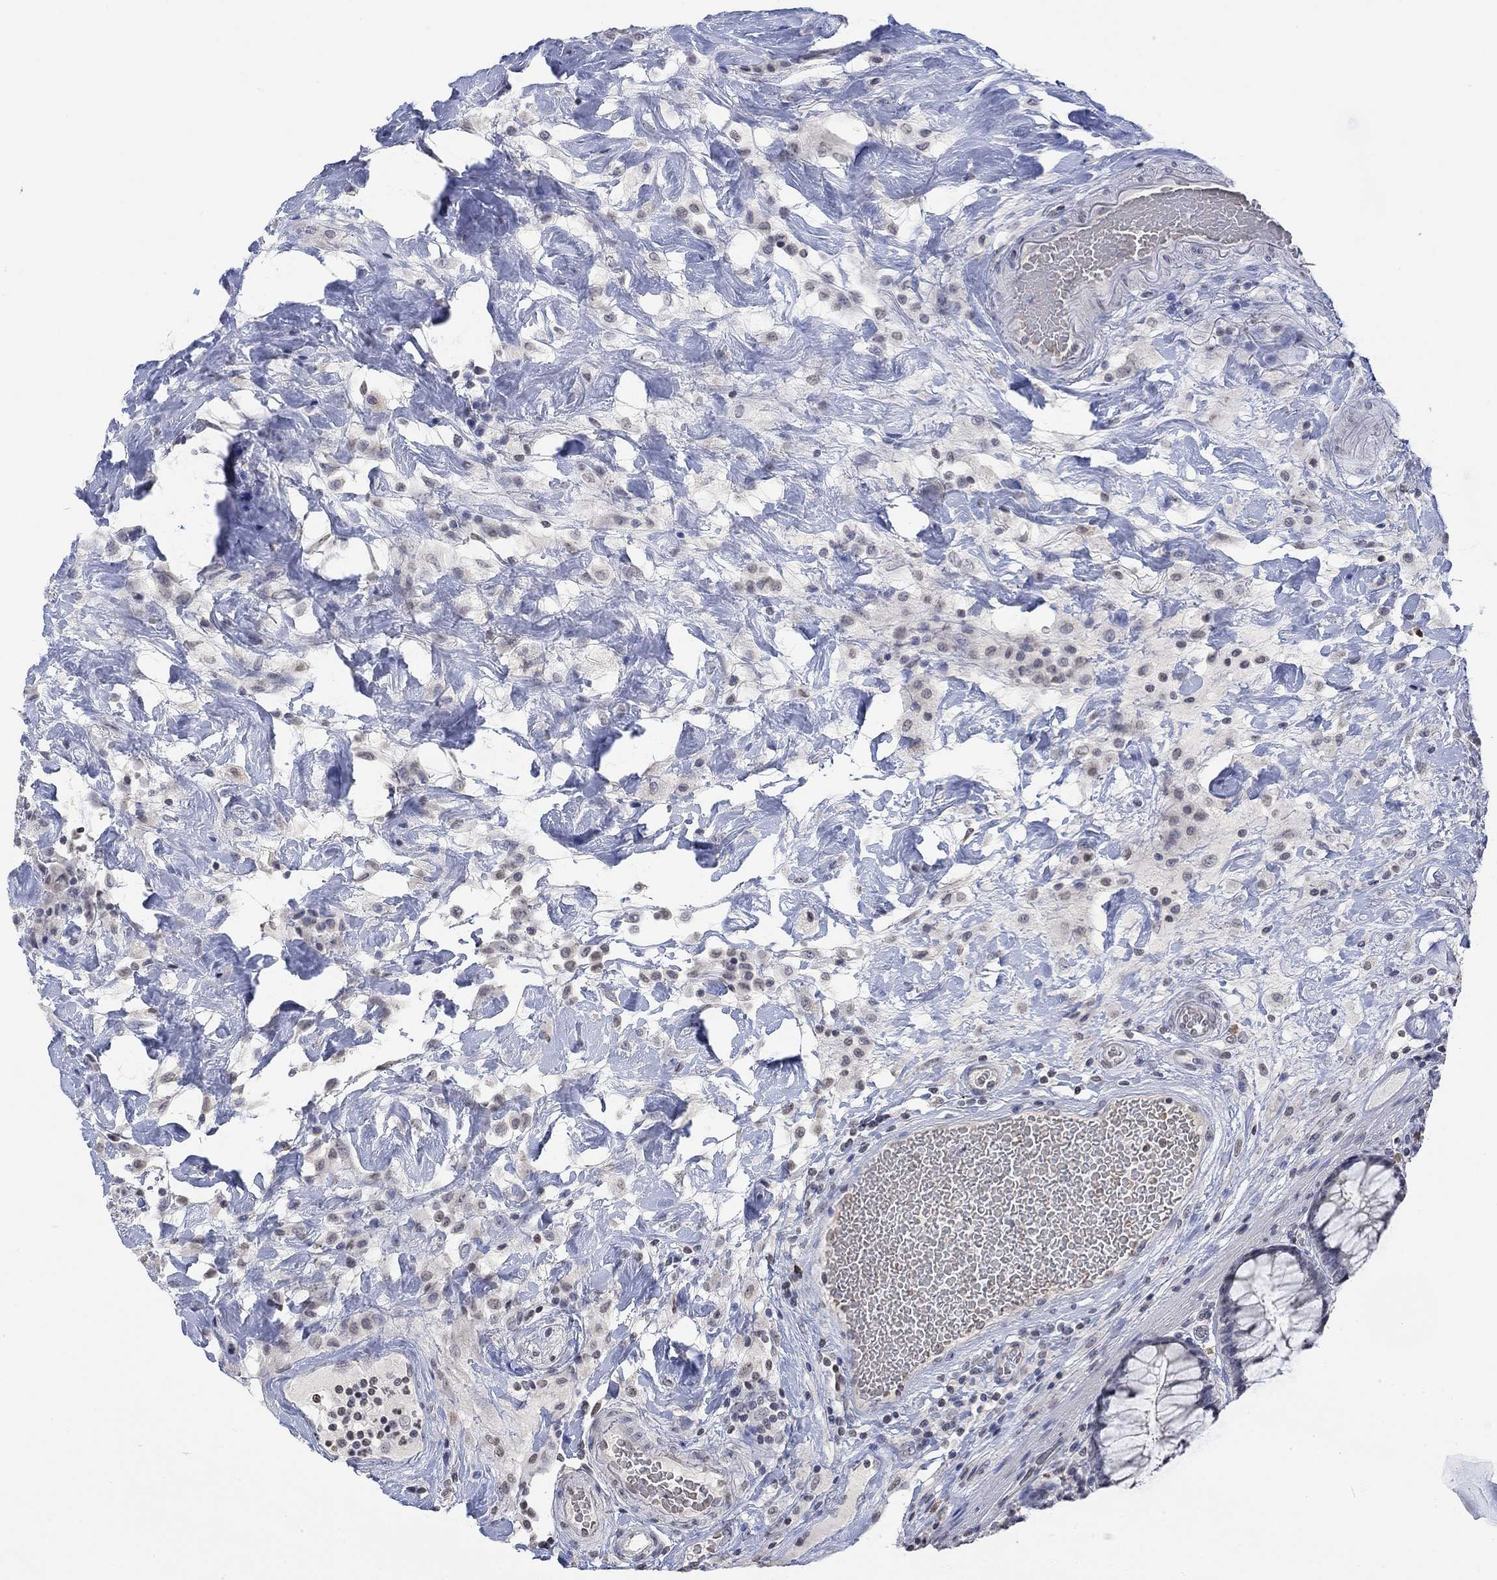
{"staining": {"intensity": "negative", "quantity": "none", "location": "none"}, "tissue": "colorectal cancer", "cell_type": "Tumor cells", "image_type": "cancer", "snomed": [{"axis": "morphology", "description": "Adenocarcinoma, NOS"}, {"axis": "topography", "description": "Colon"}], "caption": "Immunohistochemistry (IHC) image of neoplastic tissue: human colorectal cancer (adenocarcinoma) stained with DAB reveals no significant protein staining in tumor cells.", "gene": "TMEM255A", "patient": {"sex": "female", "age": 69}}